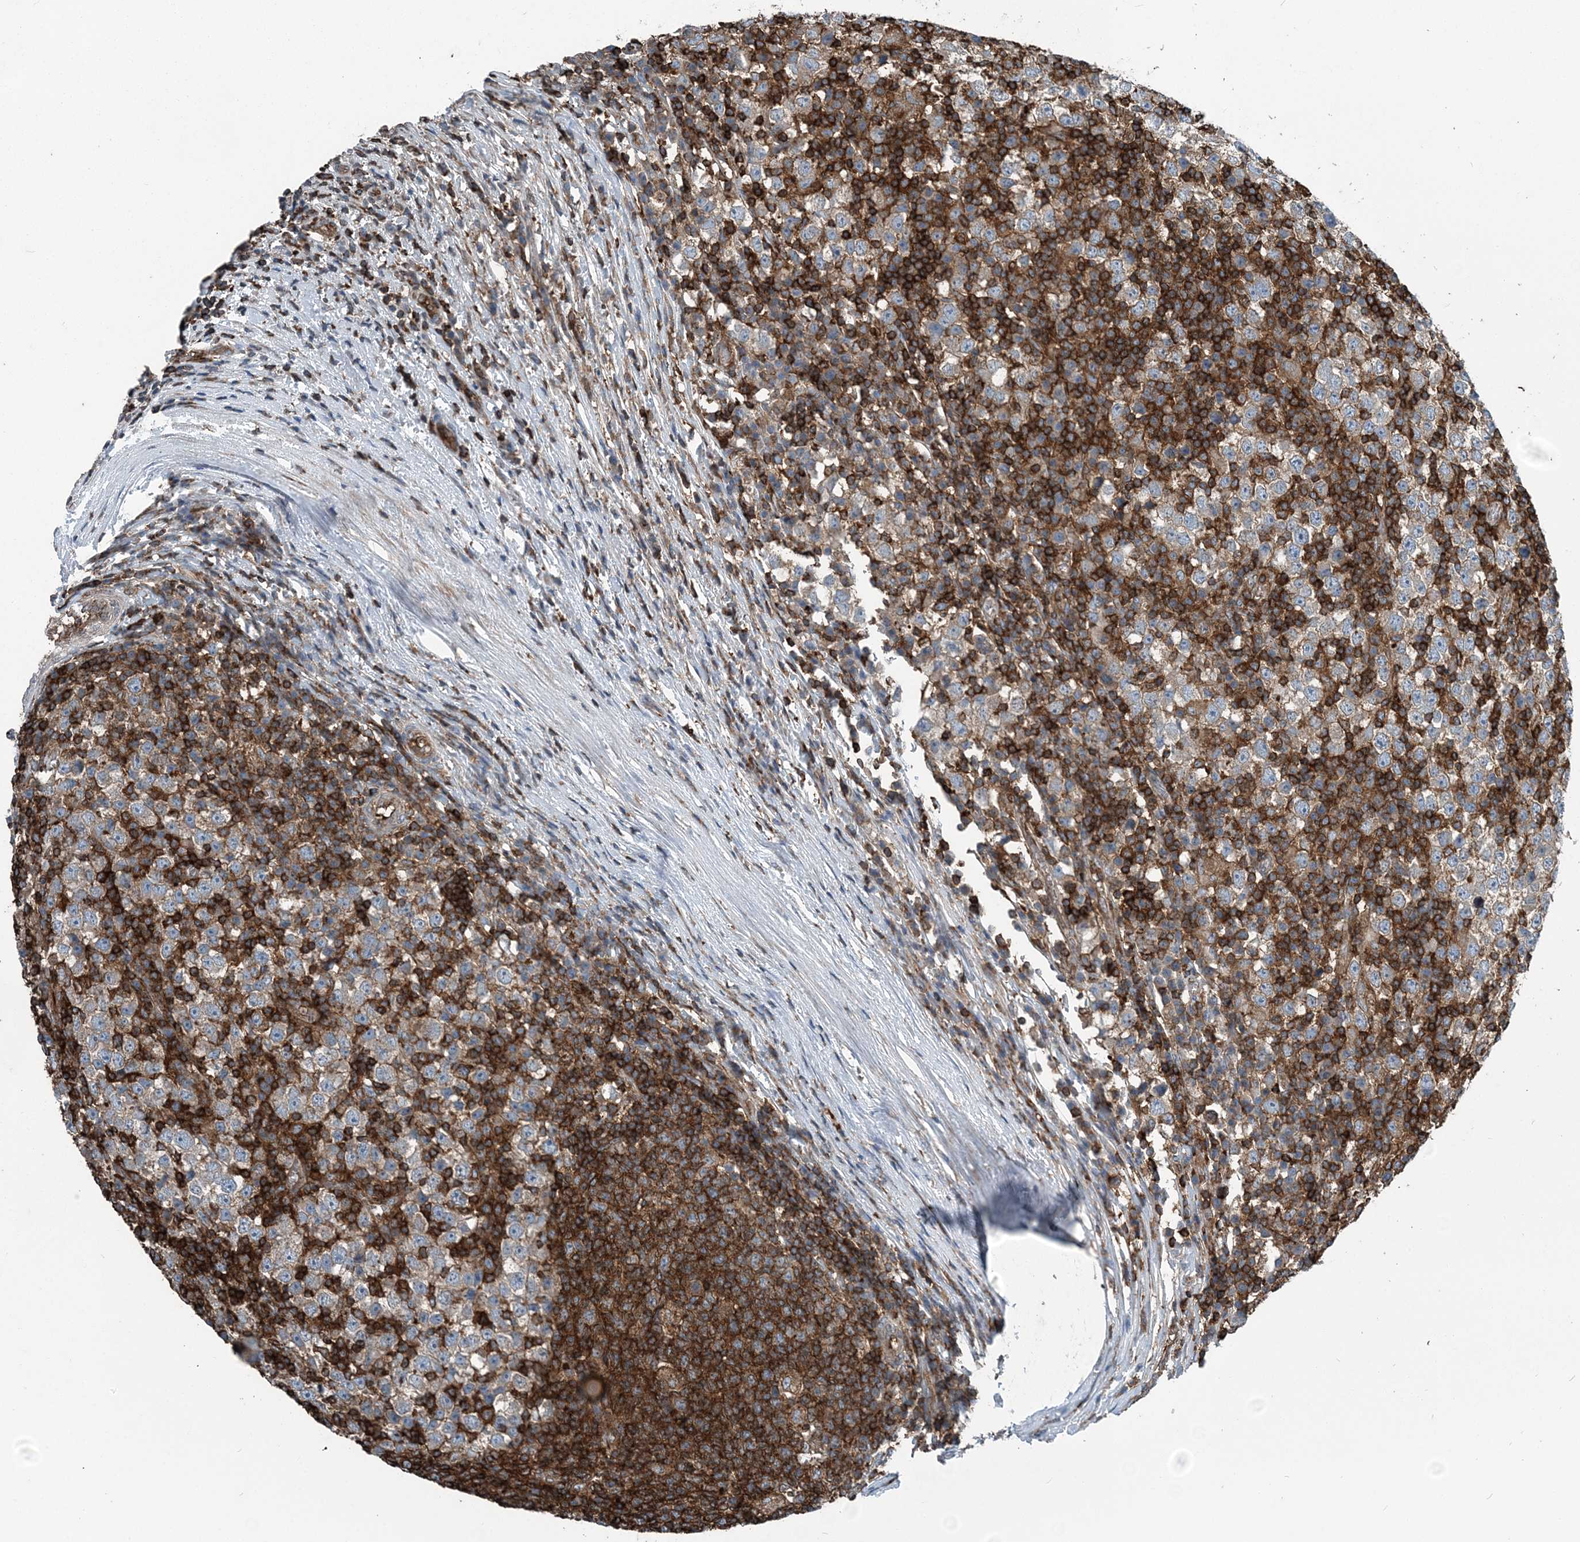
{"staining": {"intensity": "weak", "quantity": "<25%", "location": "cytoplasmic/membranous"}, "tissue": "testis cancer", "cell_type": "Tumor cells", "image_type": "cancer", "snomed": [{"axis": "morphology", "description": "Seminoma, NOS"}, {"axis": "topography", "description": "Testis"}], "caption": "Human testis seminoma stained for a protein using immunohistochemistry (IHC) displays no positivity in tumor cells.", "gene": "CFL1", "patient": {"sex": "male", "age": 65}}